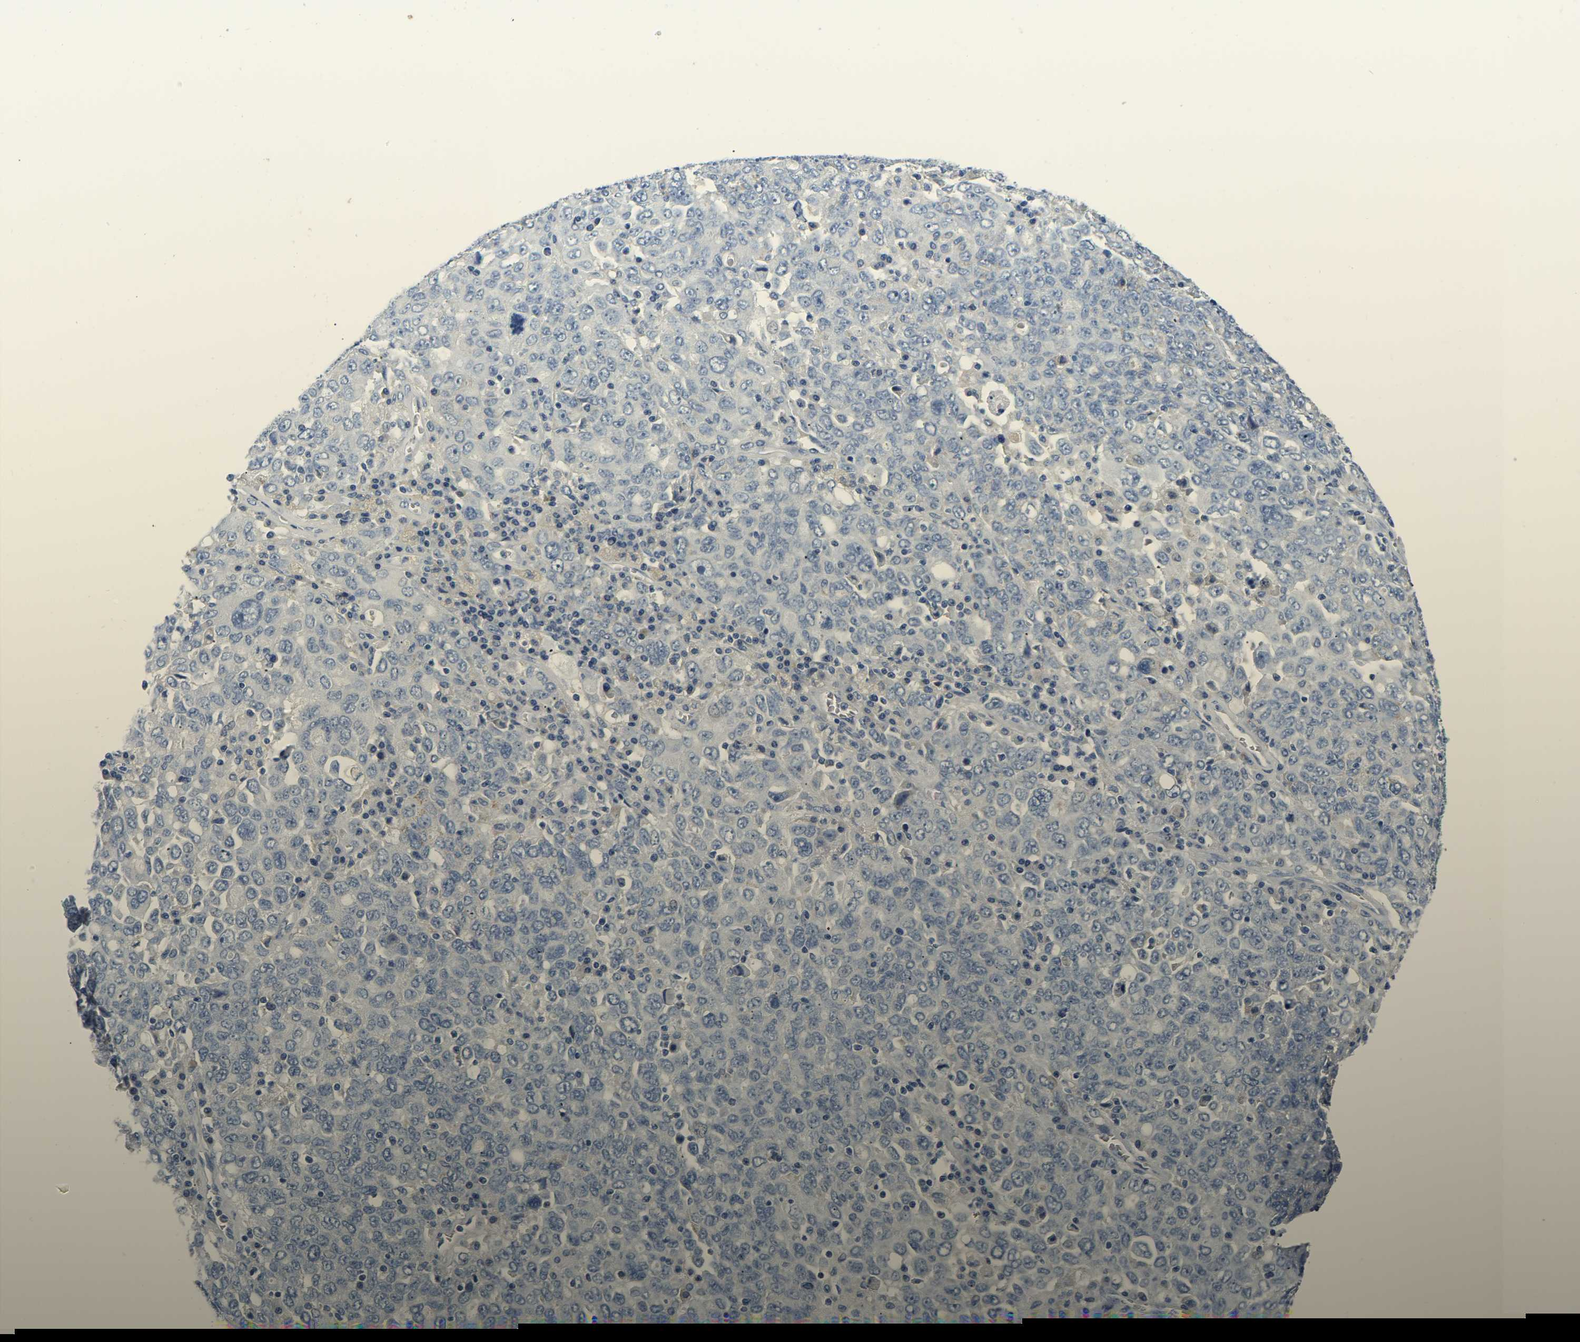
{"staining": {"intensity": "negative", "quantity": "none", "location": "none"}, "tissue": "ovarian cancer", "cell_type": "Tumor cells", "image_type": "cancer", "snomed": [{"axis": "morphology", "description": "Carcinoma, endometroid"}, {"axis": "topography", "description": "Ovary"}], "caption": "High magnification brightfield microscopy of ovarian endometroid carcinoma stained with DAB (3,3'-diaminobenzidine) (brown) and counterstained with hematoxylin (blue): tumor cells show no significant staining.", "gene": "PCK2", "patient": {"sex": "female", "age": 62}}